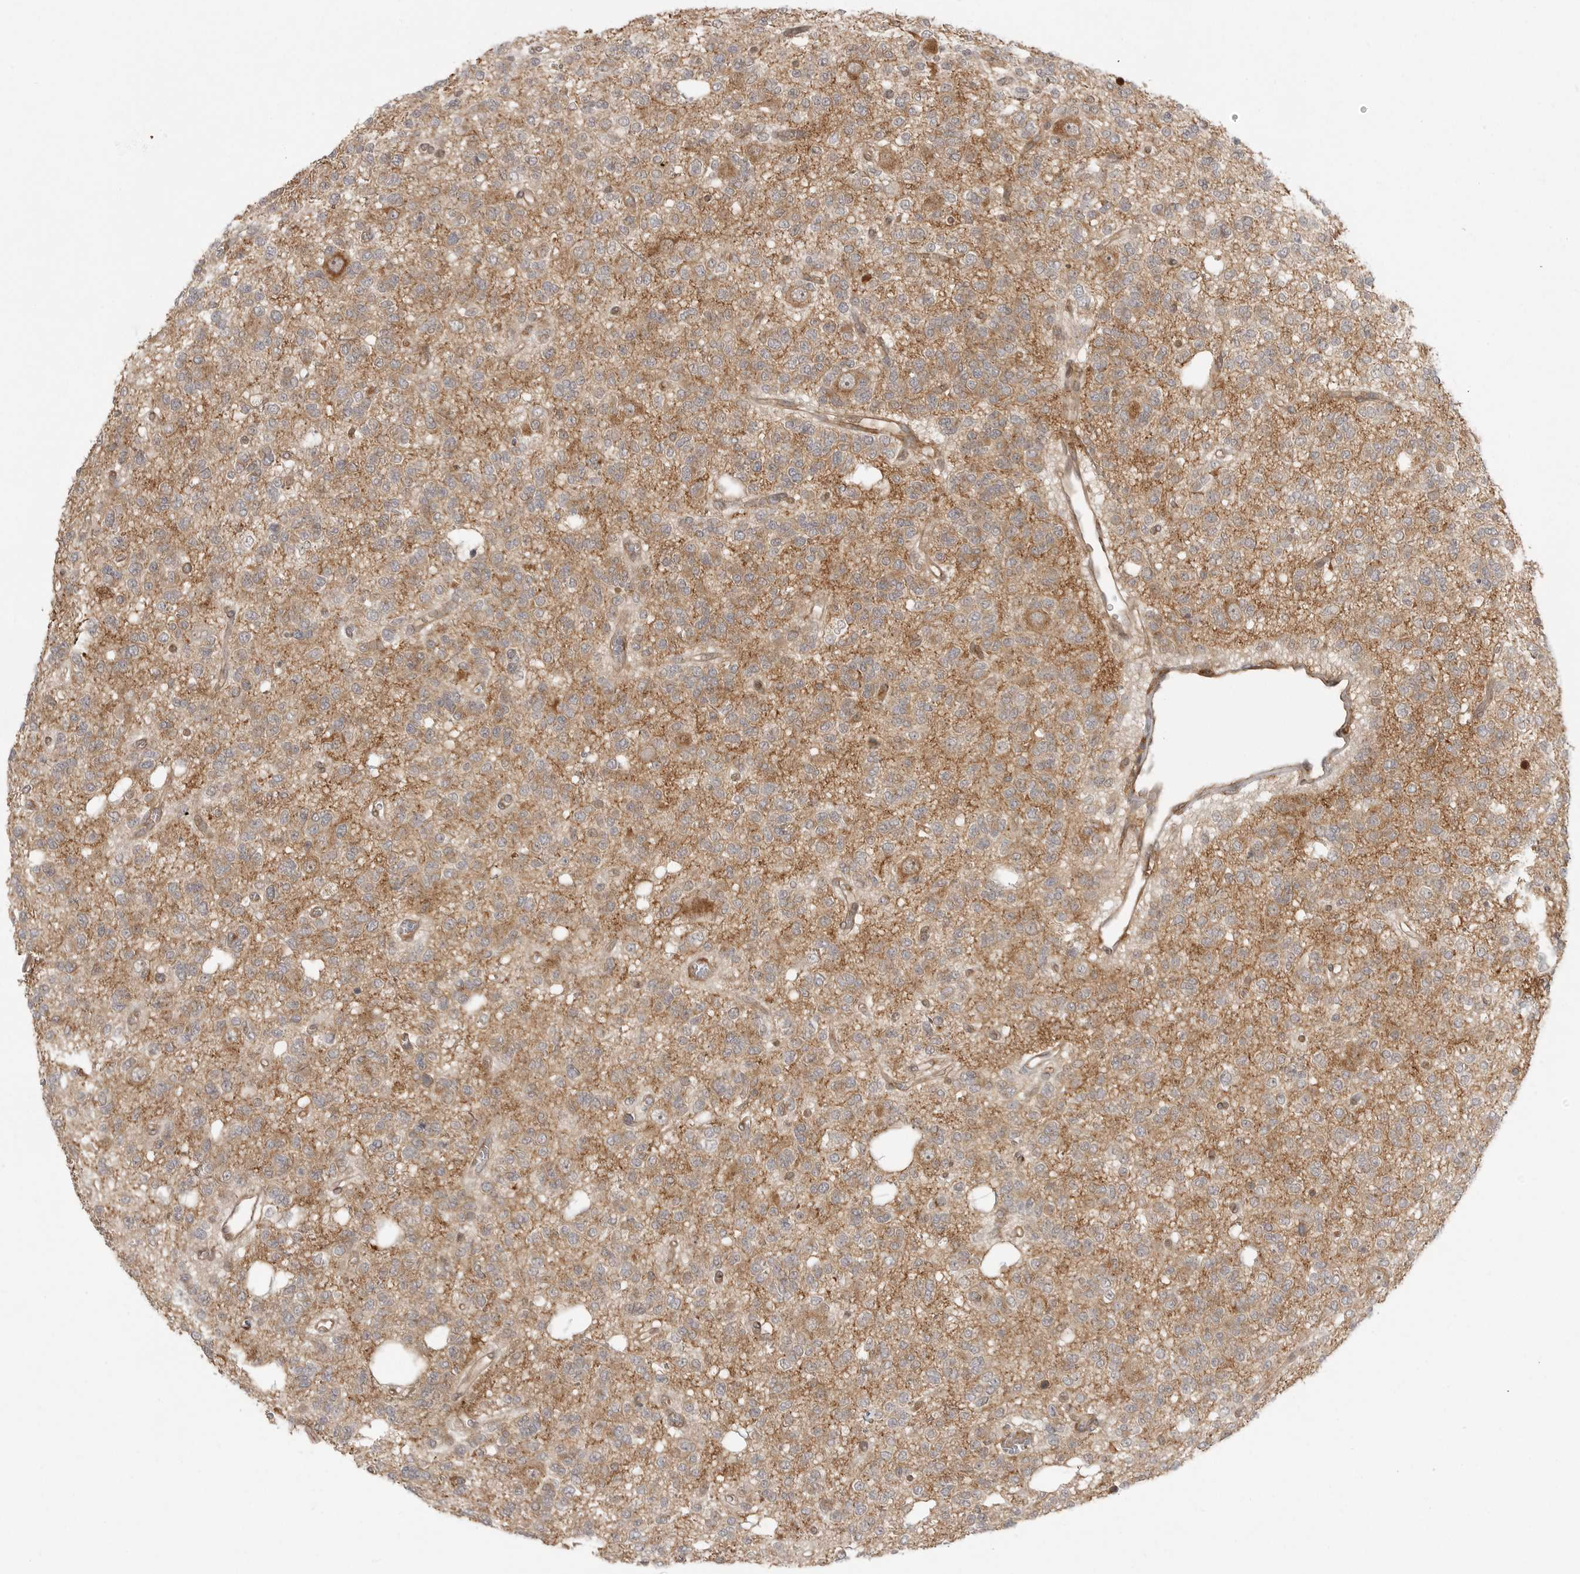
{"staining": {"intensity": "weak", "quantity": "25%-75%", "location": "cytoplasmic/membranous"}, "tissue": "glioma", "cell_type": "Tumor cells", "image_type": "cancer", "snomed": [{"axis": "morphology", "description": "Glioma, malignant, Low grade"}, {"axis": "topography", "description": "Brain"}], "caption": "A photomicrograph of glioma stained for a protein displays weak cytoplasmic/membranous brown staining in tumor cells.", "gene": "FAT3", "patient": {"sex": "male", "age": 38}}